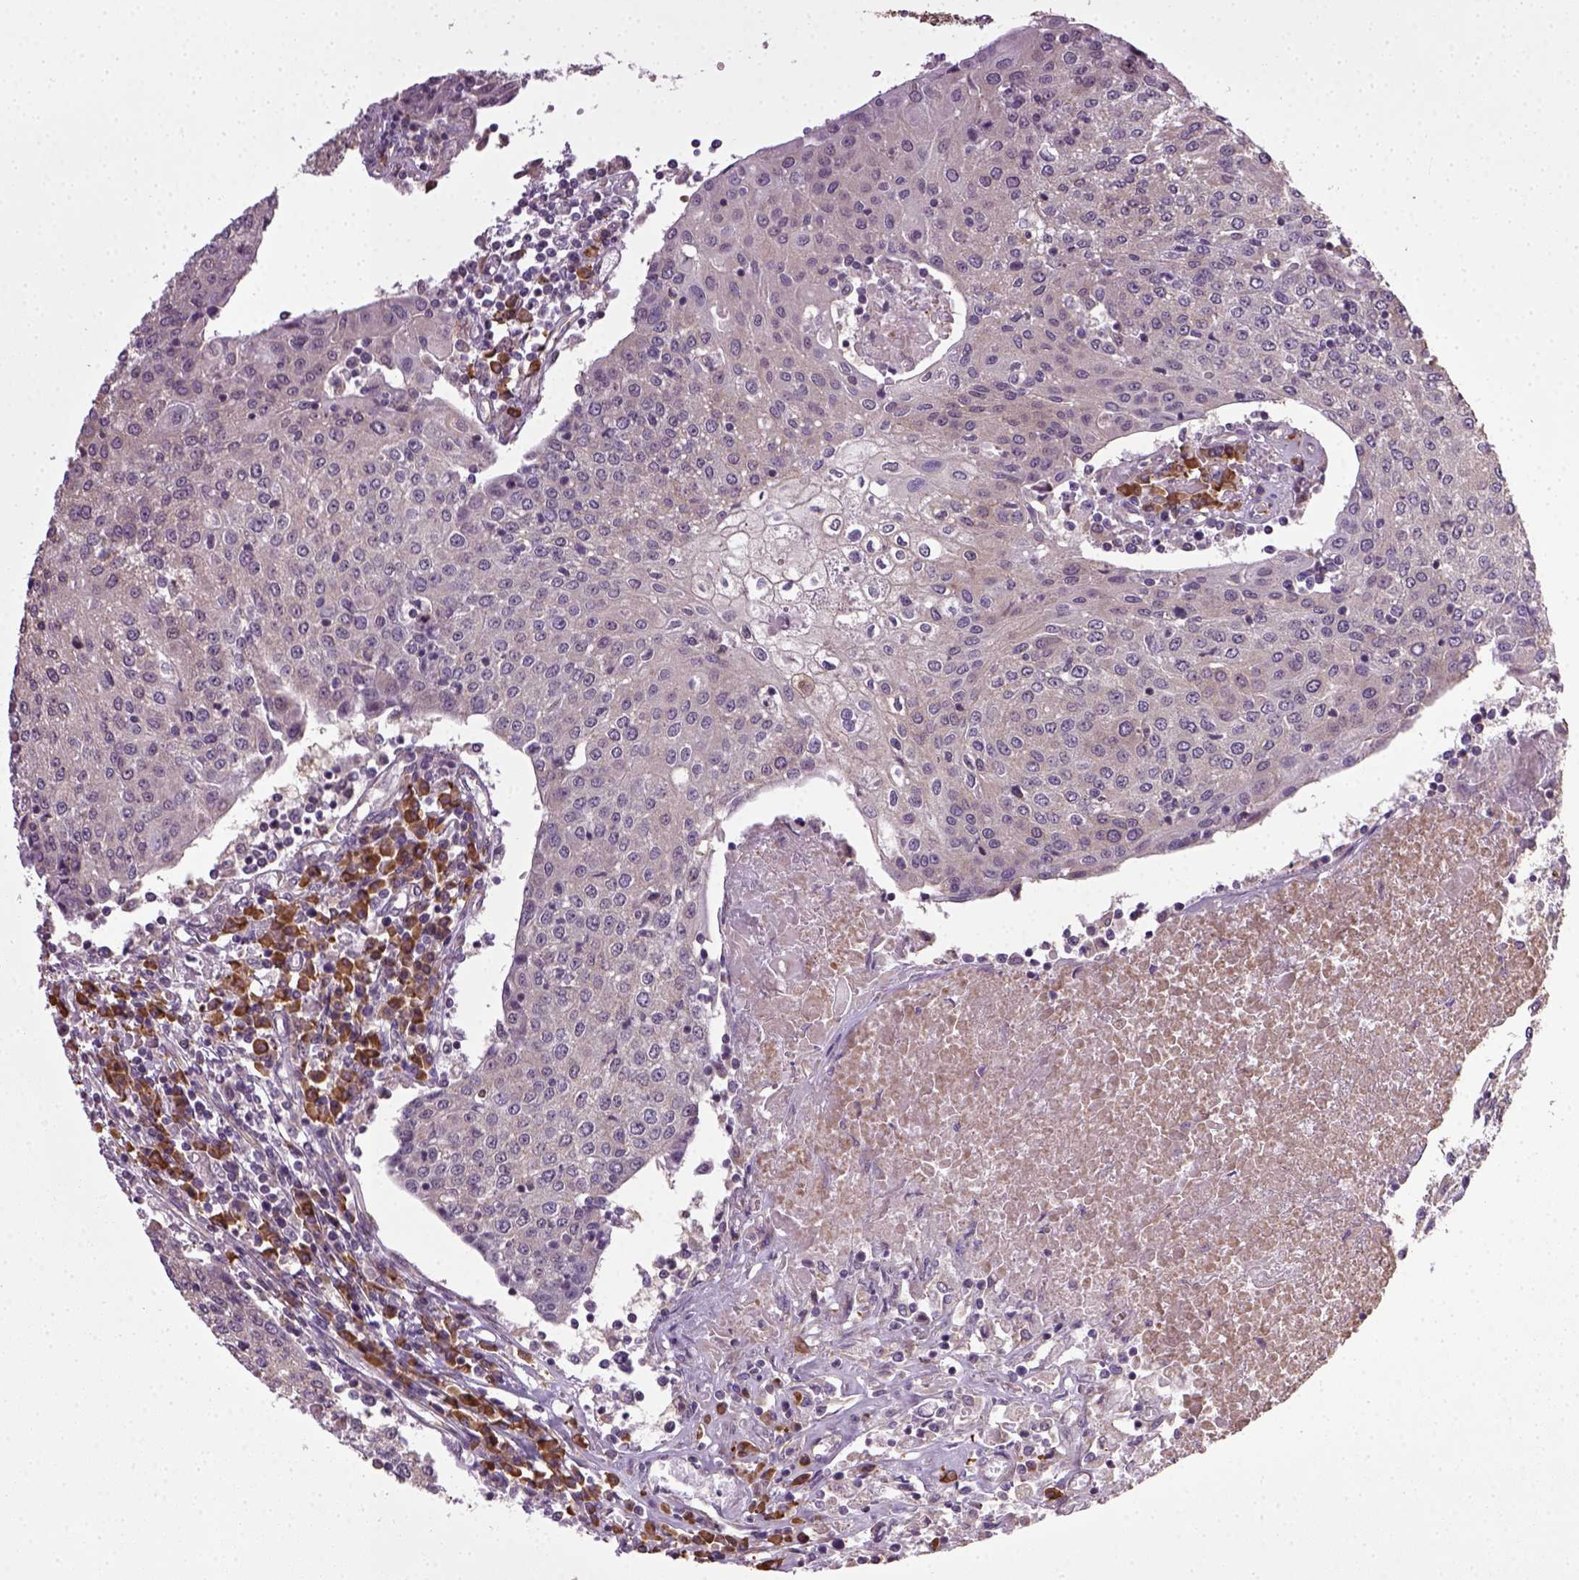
{"staining": {"intensity": "negative", "quantity": "none", "location": "none"}, "tissue": "urothelial cancer", "cell_type": "Tumor cells", "image_type": "cancer", "snomed": [{"axis": "morphology", "description": "Urothelial carcinoma, High grade"}, {"axis": "topography", "description": "Urinary bladder"}], "caption": "Micrograph shows no significant protein positivity in tumor cells of urothelial carcinoma (high-grade).", "gene": "TPRG1", "patient": {"sex": "female", "age": 85}}